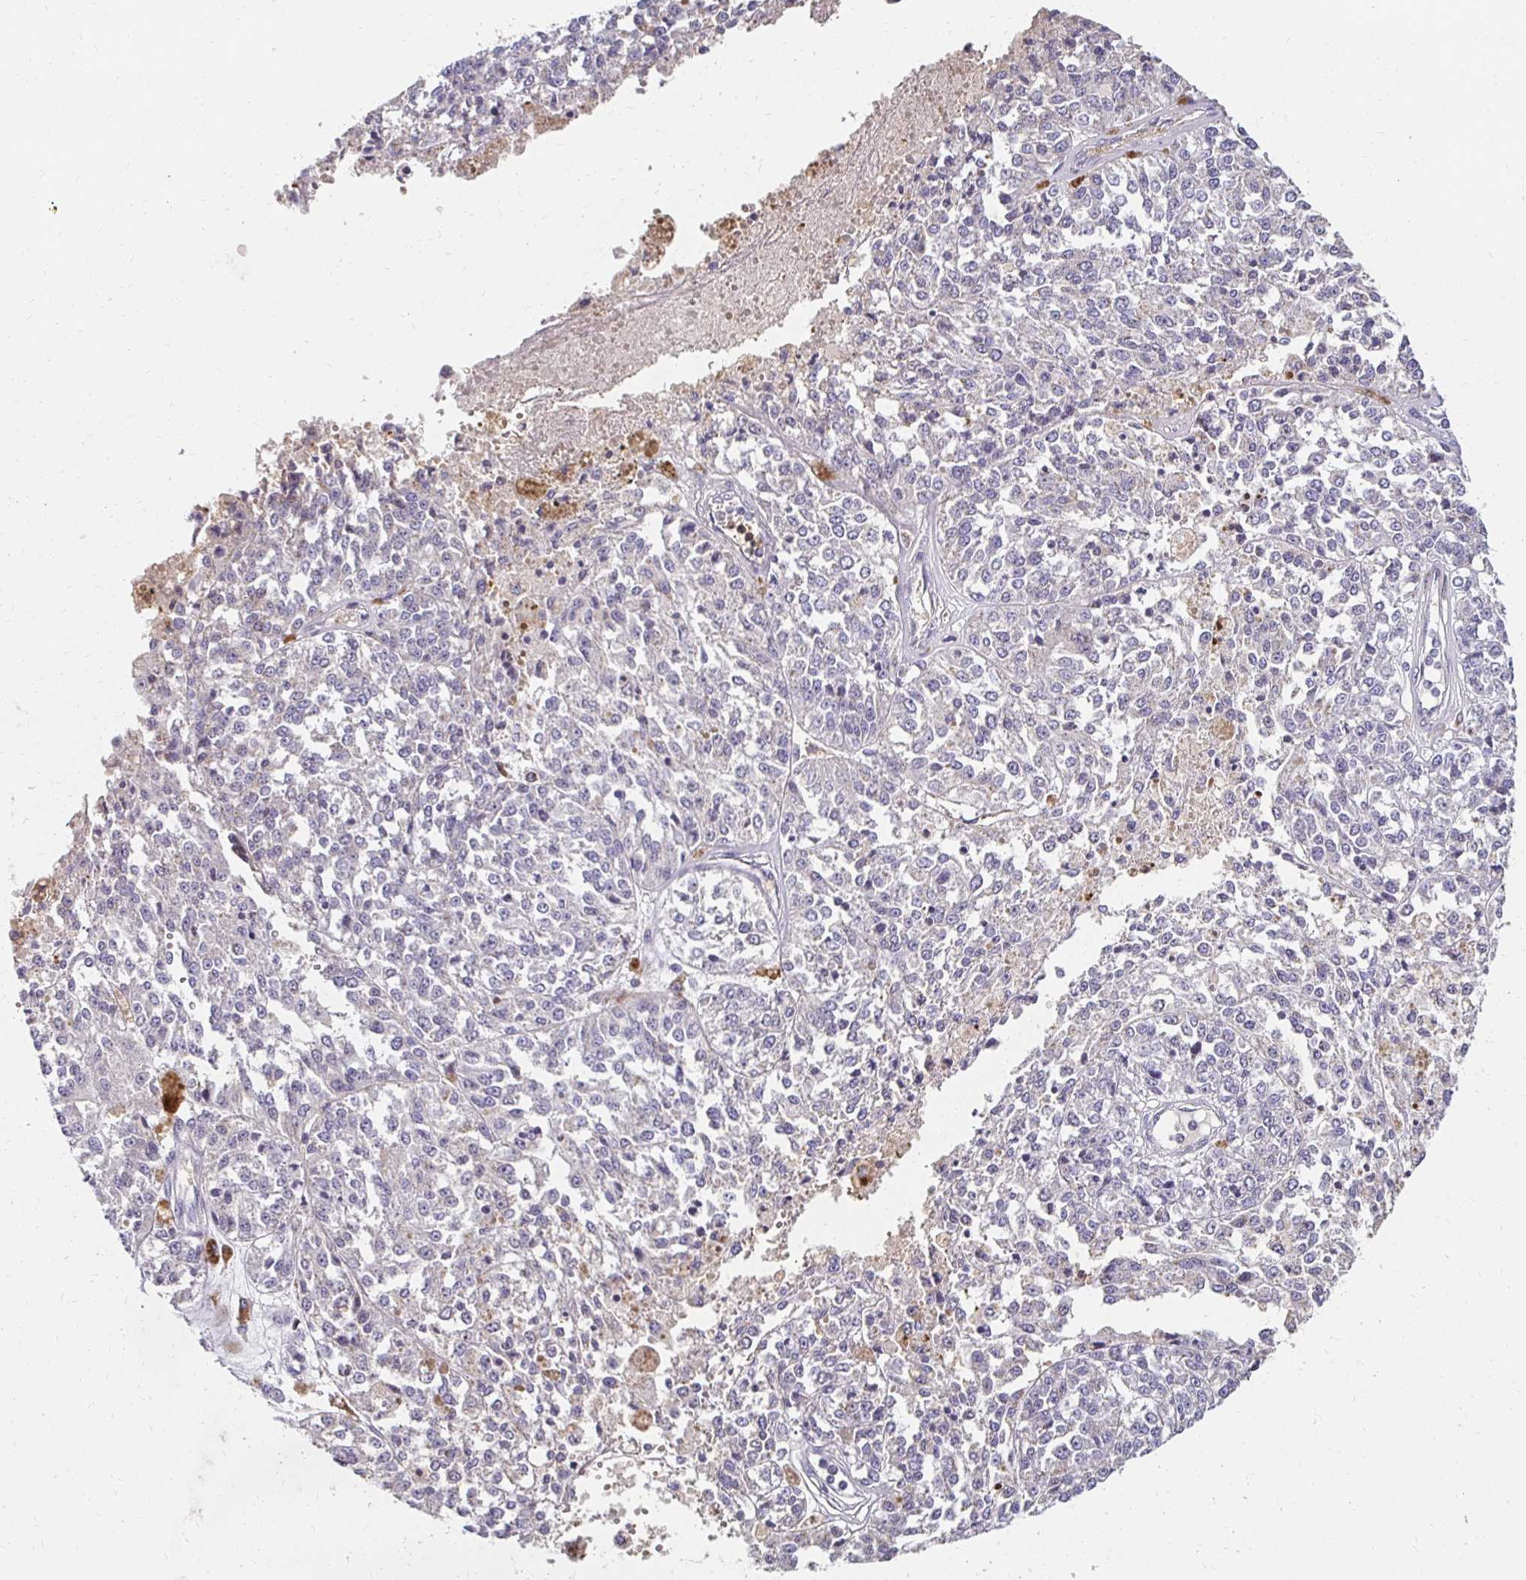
{"staining": {"intensity": "negative", "quantity": "none", "location": "none"}, "tissue": "melanoma", "cell_type": "Tumor cells", "image_type": "cancer", "snomed": [{"axis": "morphology", "description": "Malignant melanoma, Metastatic site"}, {"axis": "topography", "description": "Lymph node"}], "caption": "IHC of human malignant melanoma (metastatic site) reveals no expression in tumor cells. (Stains: DAB immunohistochemistry (IHC) with hematoxylin counter stain, Microscopy: brightfield microscopy at high magnification).", "gene": "GK2", "patient": {"sex": "female", "age": 64}}